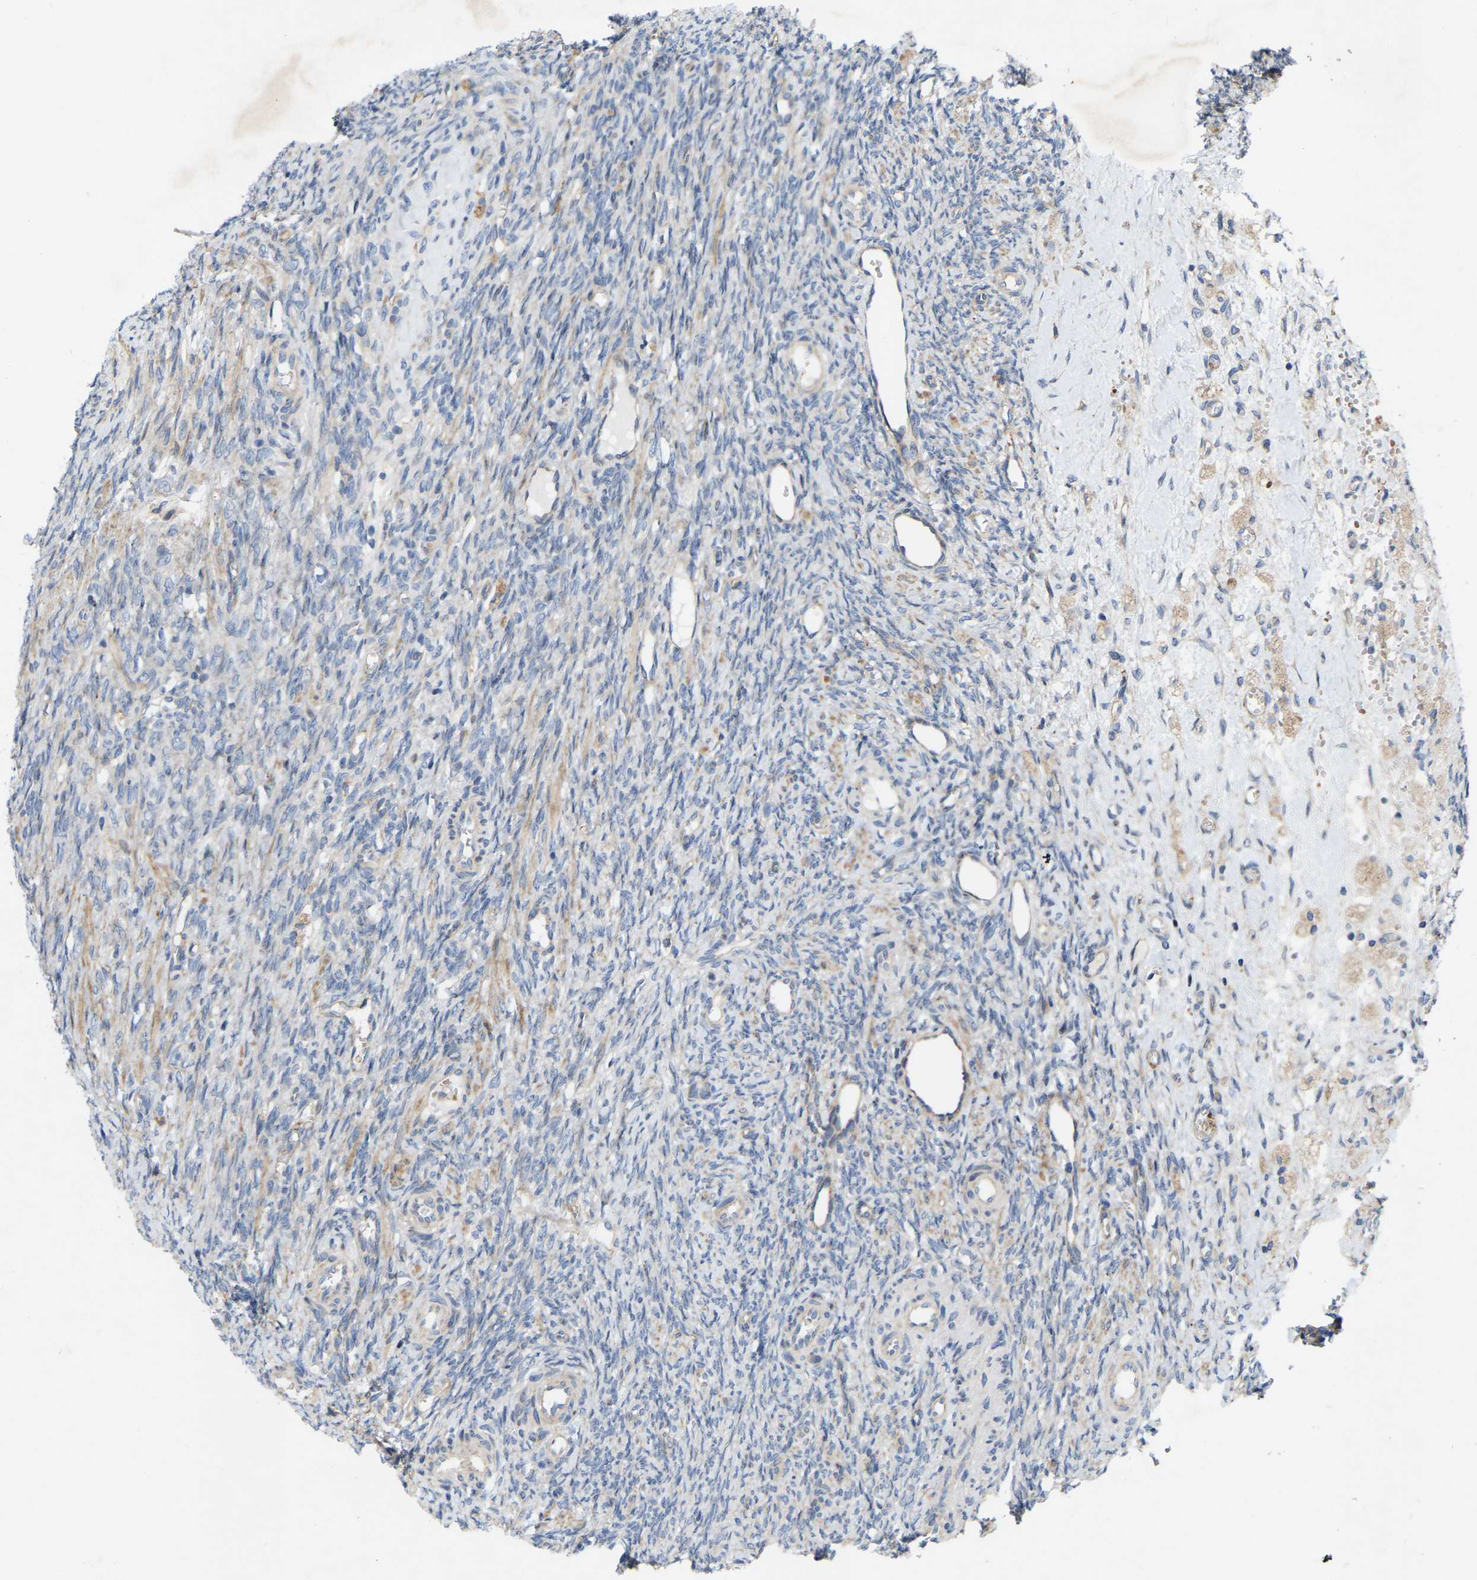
{"staining": {"intensity": "negative", "quantity": "none", "location": "none"}, "tissue": "ovary", "cell_type": "Follicle cells", "image_type": "normal", "snomed": [{"axis": "morphology", "description": "Normal tissue, NOS"}, {"axis": "topography", "description": "Ovary"}], "caption": "The histopathology image demonstrates no significant expression in follicle cells of ovary. Nuclei are stained in blue.", "gene": "TOR1B", "patient": {"sex": "female", "age": 41}}